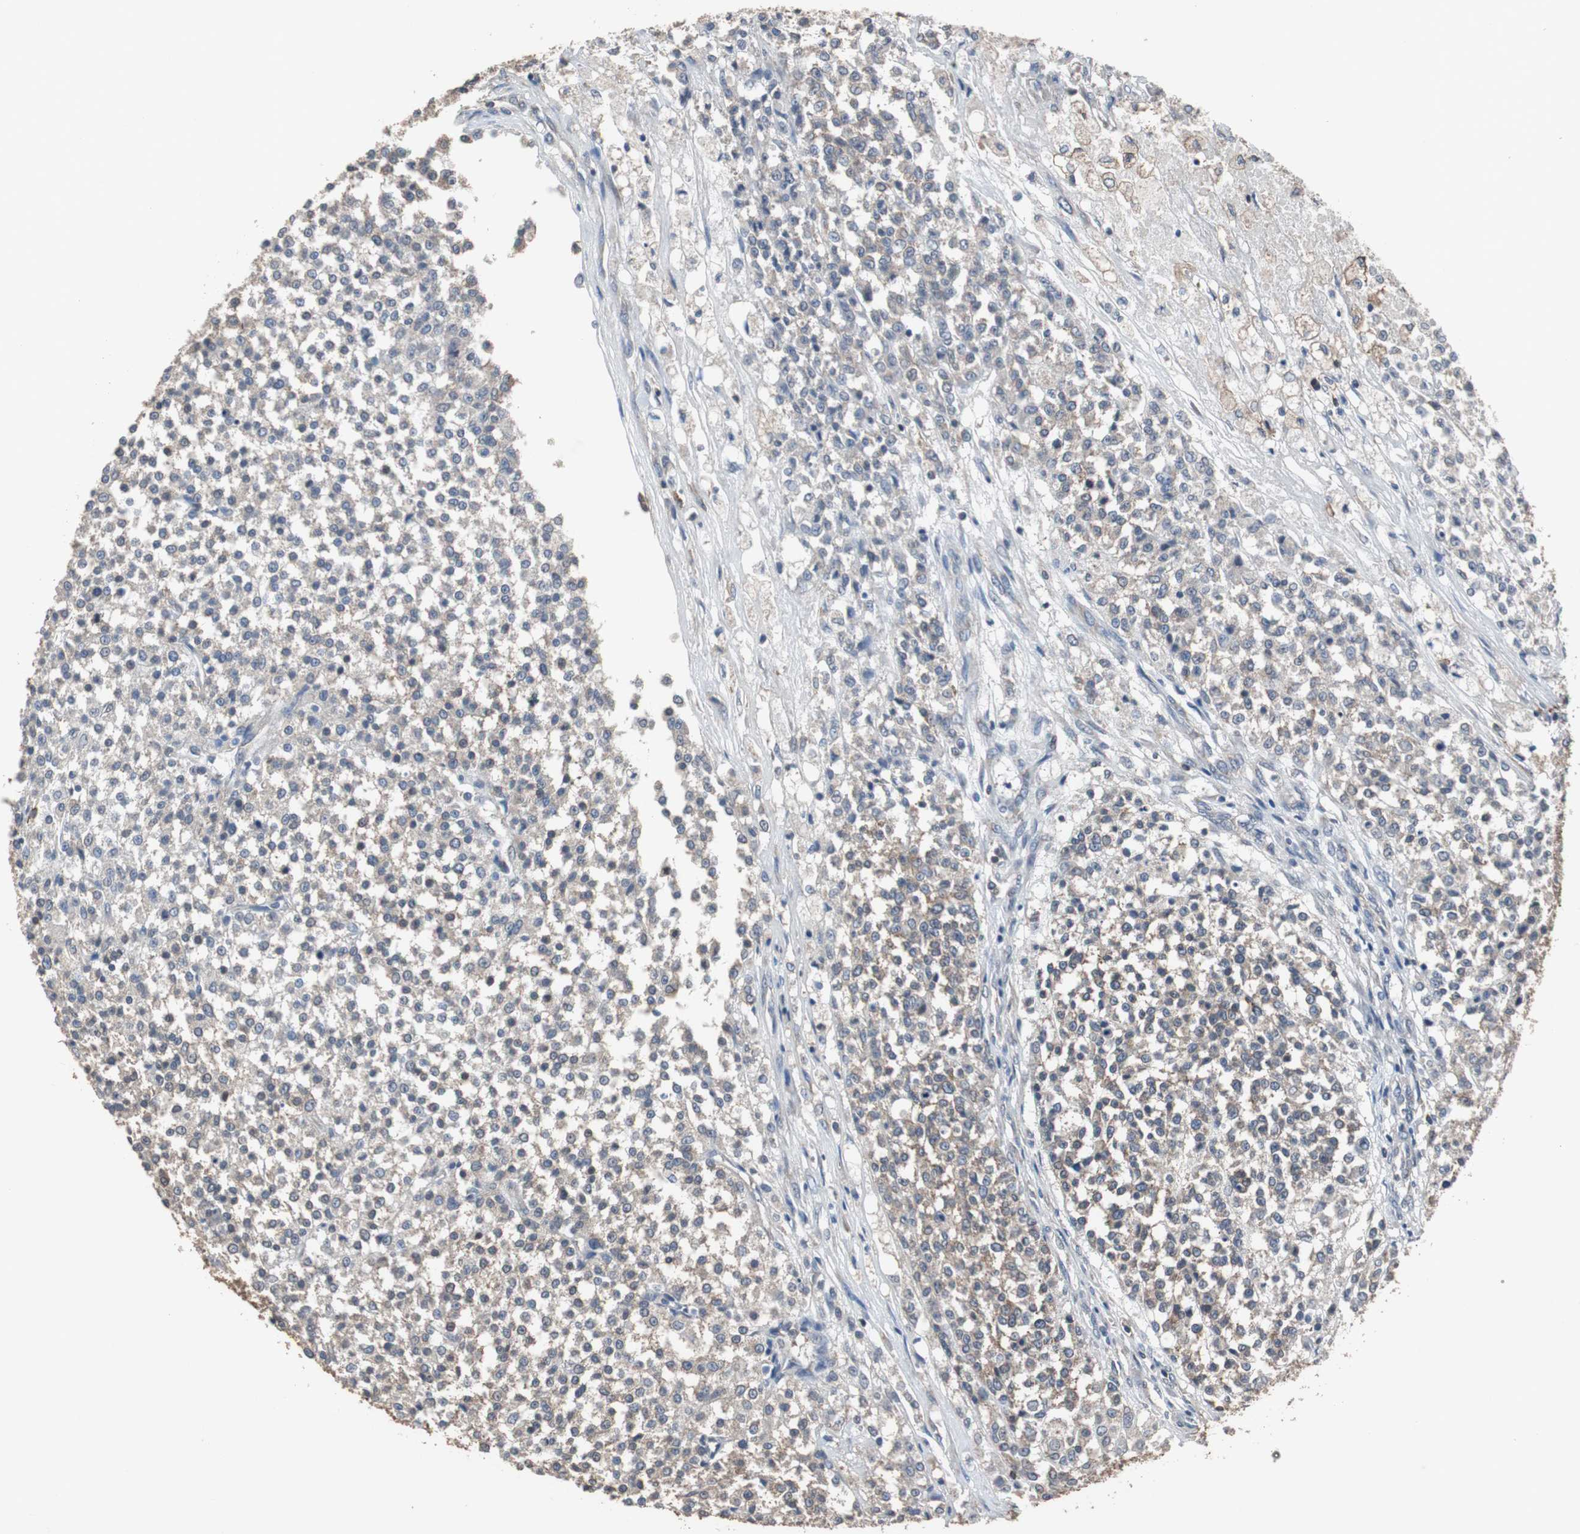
{"staining": {"intensity": "weak", "quantity": "25%-75%", "location": "cytoplasmic/membranous"}, "tissue": "testis cancer", "cell_type": "Tumor cells", "image_type": "cancer", "snomed": [{"axis": "morphology", "description": "Seminoma, NOS"}, {"axis": "topography", "description": "Testis"}], "caption": "Immunohistochemistry (IHC) staining of seminoma (testis), which reveals low levels of weak cytoplasmic/membranous expression in about 25%-75% of tumor cells indicating weak cytoplasmic/membranous protein expression. The staining was performed using DAB (brown) for protein detection and nuclei were counterstained in hematoxylin (blue).", "gene": "USP10", "patient": {"sex": "male", "age": 59}}